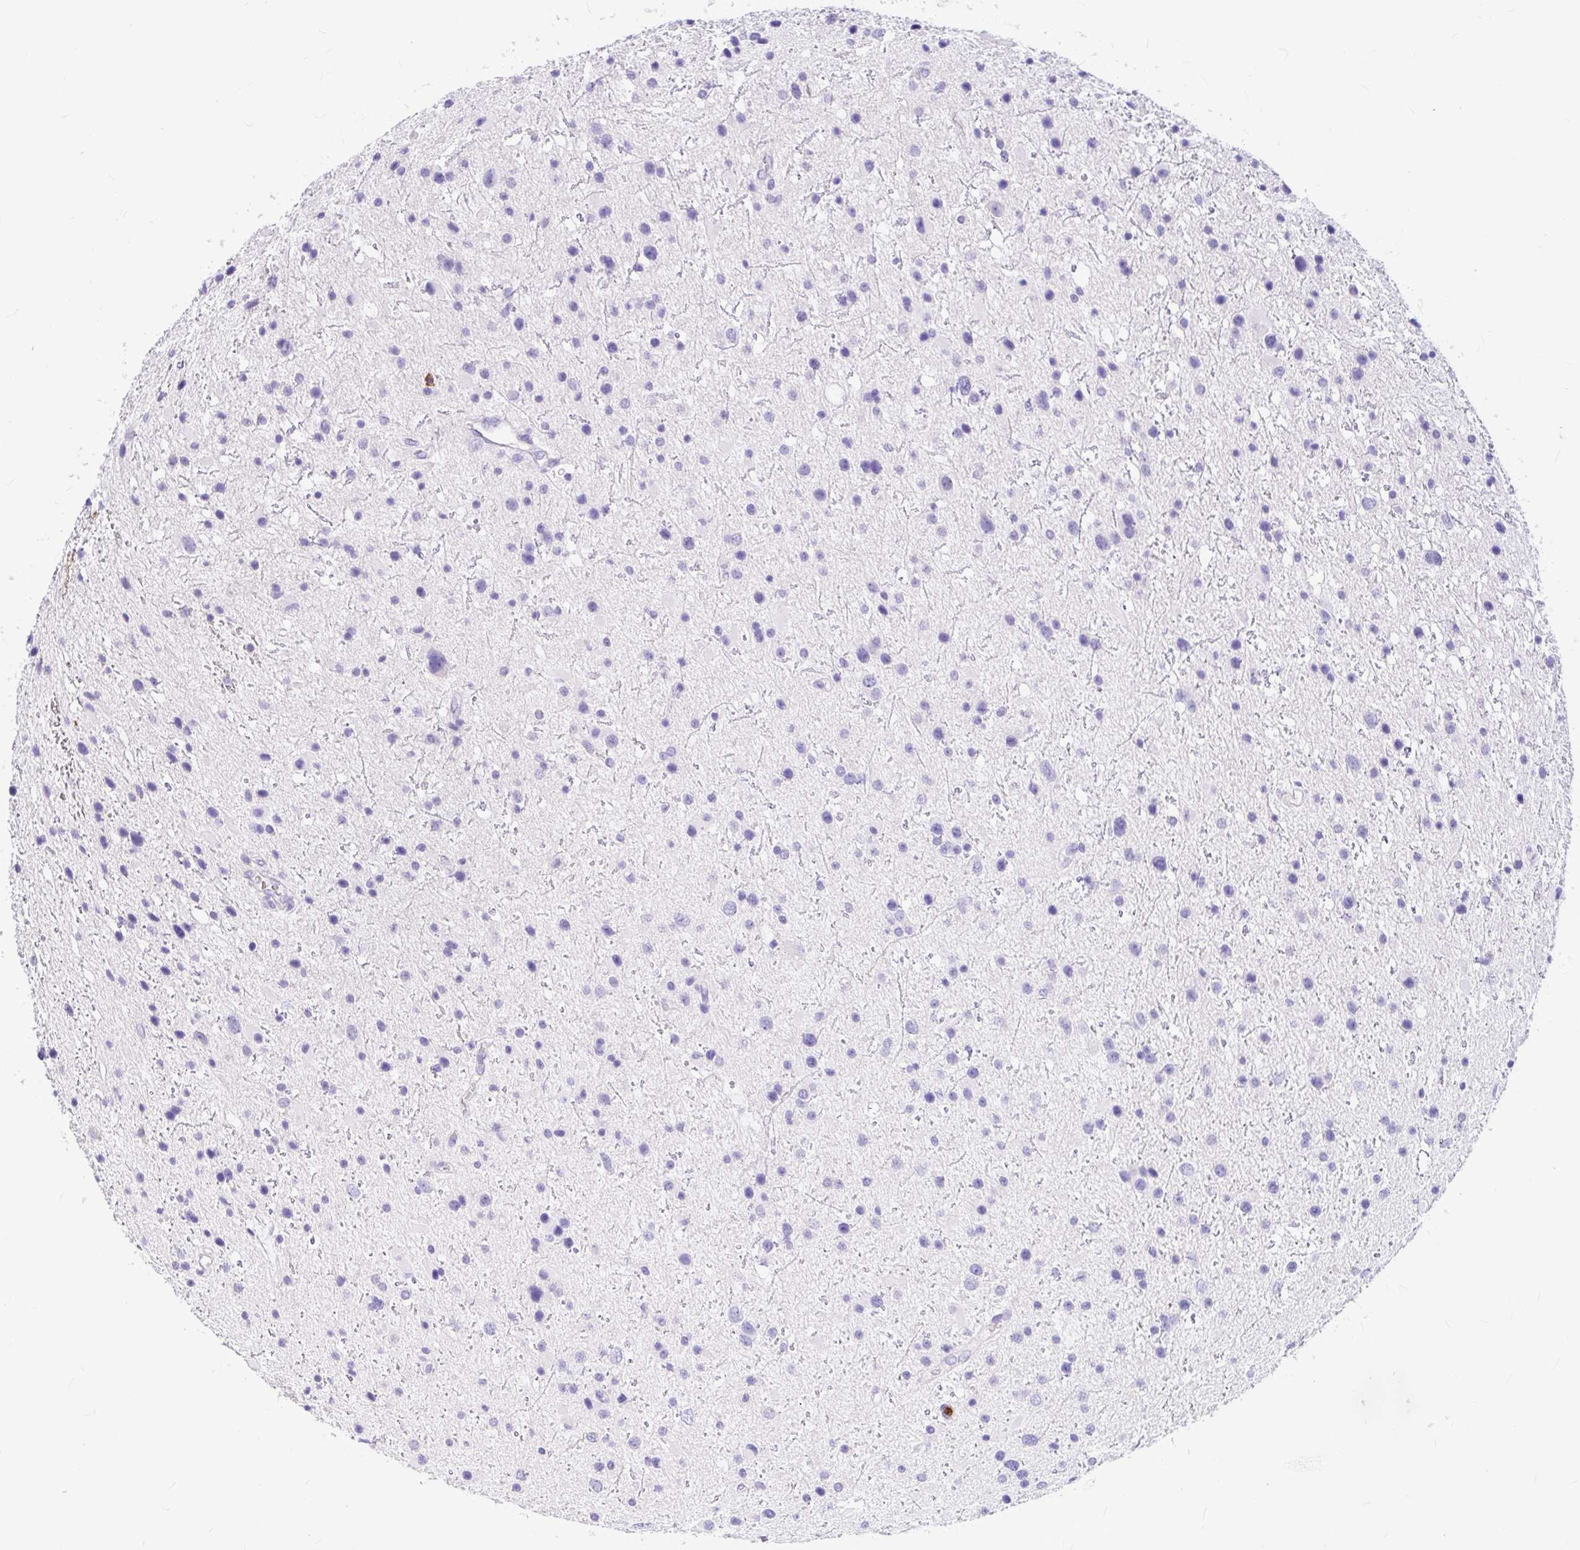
{"staining": {"intensity": "negative", "quantity": "none", "location": "none"}, "tissue": "glioma", "cell_type": "Tumor cells", "image_type": "cancer", "snomed": [{"axis": "morphology", "description": "Glioma, malignant, Low grade"}, {"axis": "topography", "description": "Brain"}], "caption": "High power microscopy photomicrograph of an immunohistochemistry photomicrograph of malignant glioma (low-grade), revealing no significant positivity in tumor cells.", "gene": "CLEC1B", "patient": {"sex": "female", "age": 32}}